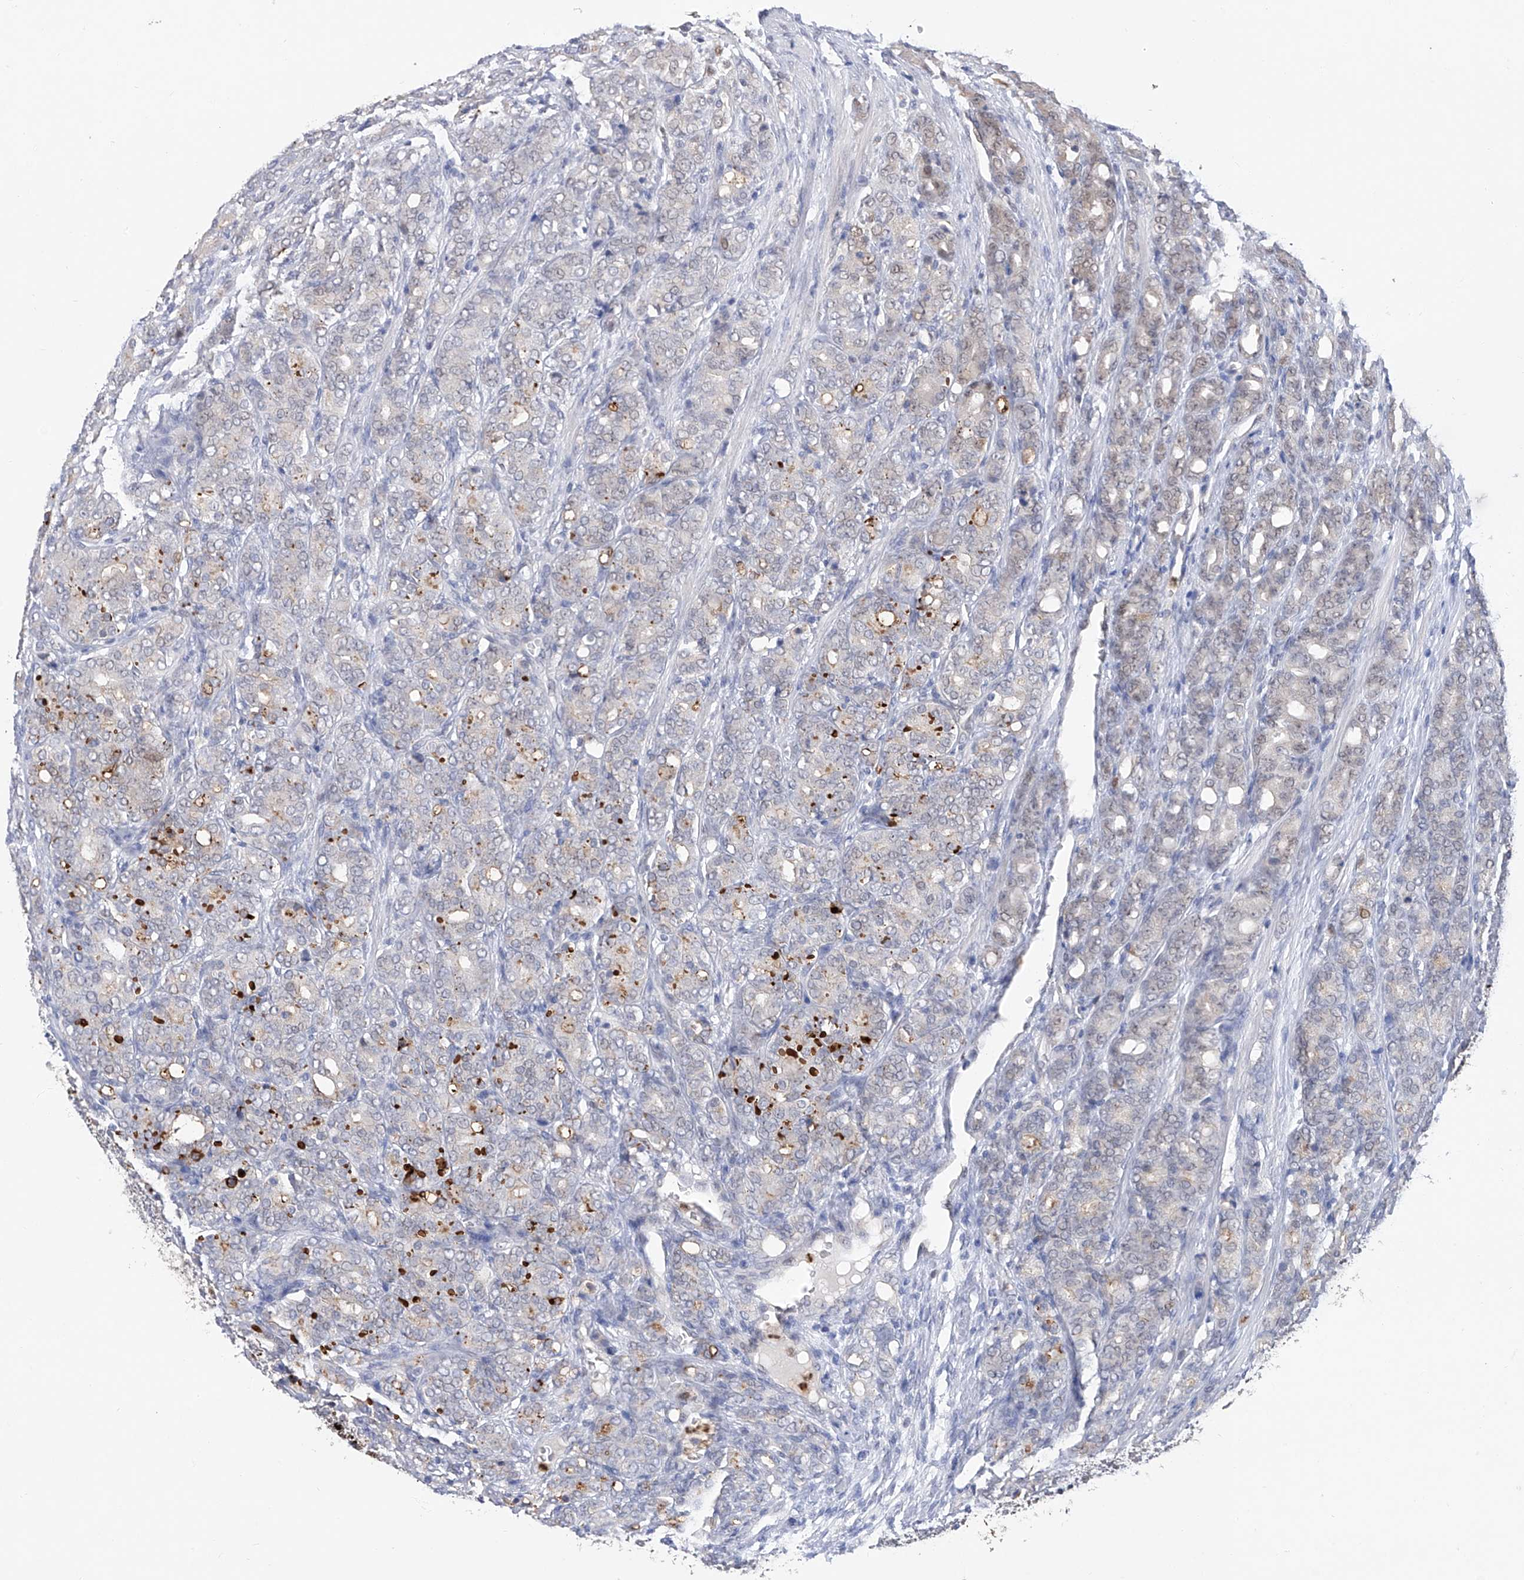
{"staining": {"intensity": "weak", "quantity": "<25%", "location": "cytoplasmic/membranous"}, "tissue": "prostate cancer", "cell_type": "Tumor cells", "image_type": "cancer", "snomed": [{"axis": "morphology", "description": "Adenocarcinoma, High grade"}, {"axis": "topography", "description": "Prostate"}], "caption": "Immunohistochemistry (IHC) of human prostate cancer (adenocarcinoma (high-grade)) displays no expression in tumor cells.", "gene": "PHF20", "patient": {"sex": "male", "age": 62}}